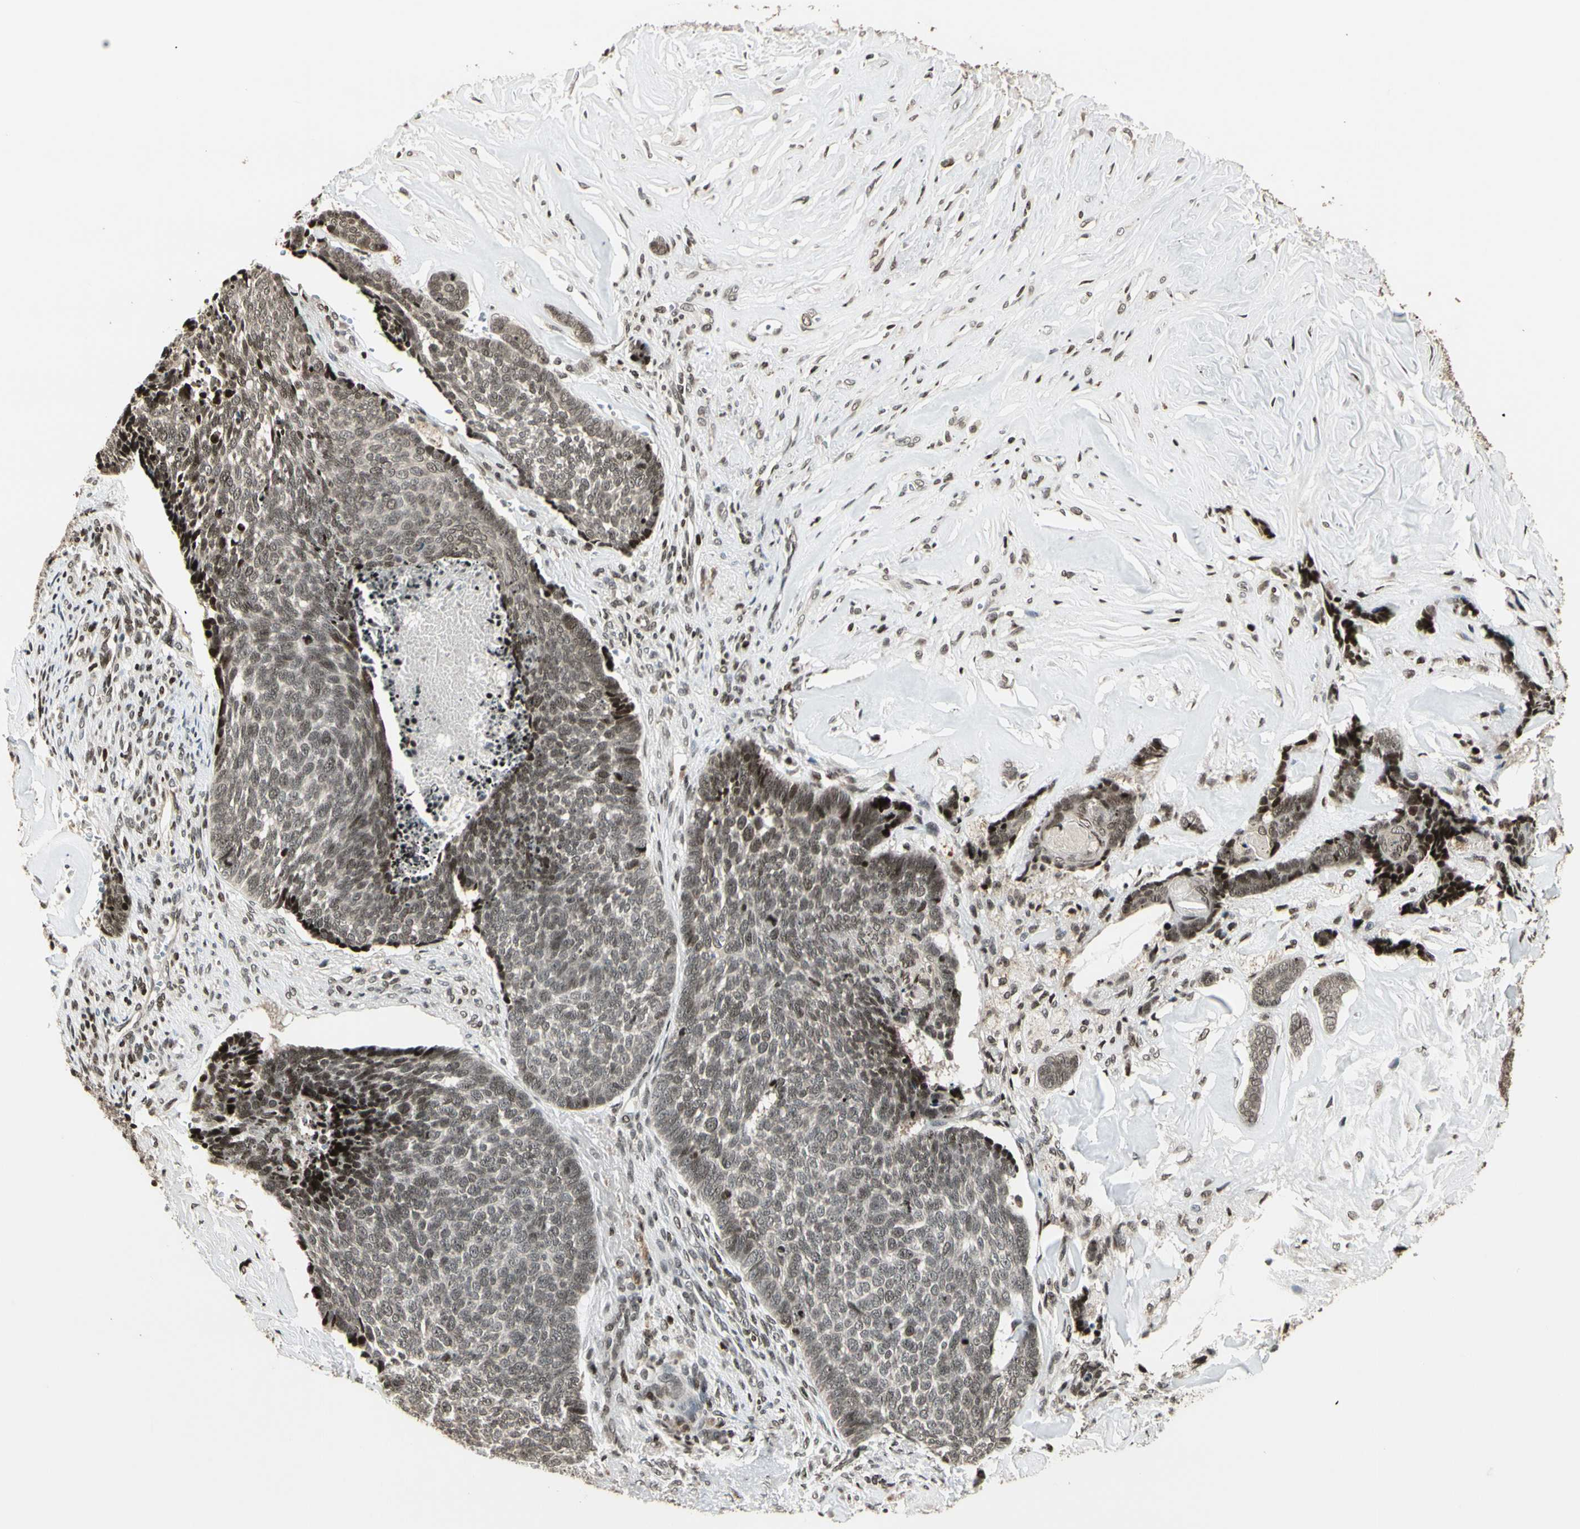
{"staining": {"intensity": "weak", "quantity": ">75%", "location": "nuclear"}, "tissue": "skin cancer", "cell_type": "Tumor cells", "image_type": "cancer", "snomed": [{"axis": "morphology", "description": "Basal cell carcinoma"}, {"axis": "topography", "description": "Skin"}], "caption": "High-magnification brightfield microscopy of basal cell carcinoma (skin) stained with DAB (brown) and counterstained with hematoxylin (blue). tumor cells exhibit weak nuclear staining is identified in approximately>75% of cells.", "gene": "TSHZ3", "patient": {"sex": "male", "age": 84}}